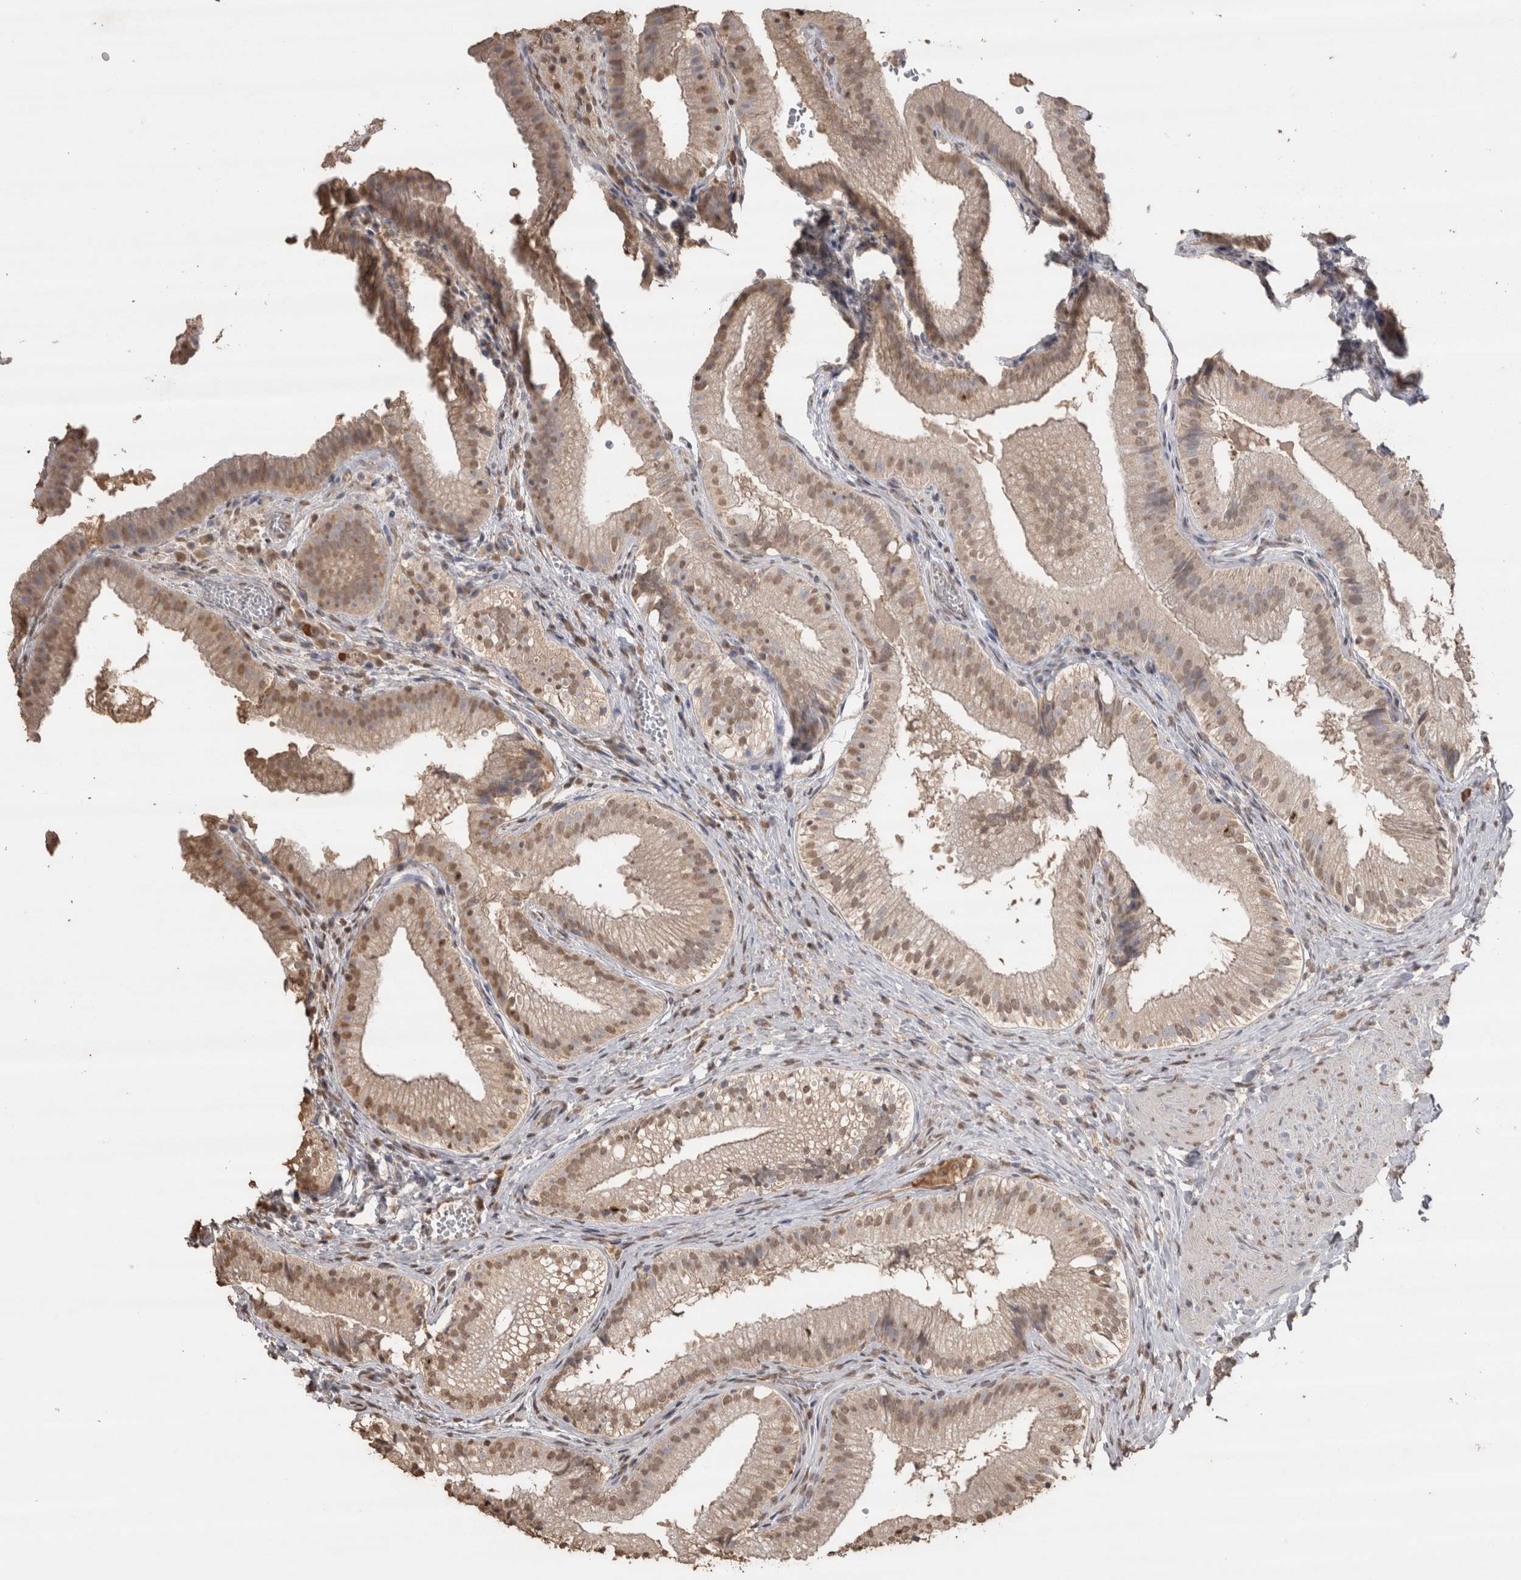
{"staining": {"intensity": "weak", "quantity": "25%-75%", "location": "cytoplasmic/membranous,nuclear"}, "tissue": "gallbladder", "cell_type": "Glandular cells", "image_type": "normal", "snomed": [{"axis": "morphology", "description": "Normal tissue, NOS"}, {"axis": "topography", "description": "Gallbladder"}], "caption": "Protein expression by IHC demonstrates weak cytoplasmic/membranous,nuclear staining in approximately 25%-75% of glandular cells in unremarkable gallbladder.", "gene": "CRELD2", "patient": {"sex": "female", "age": 30}}